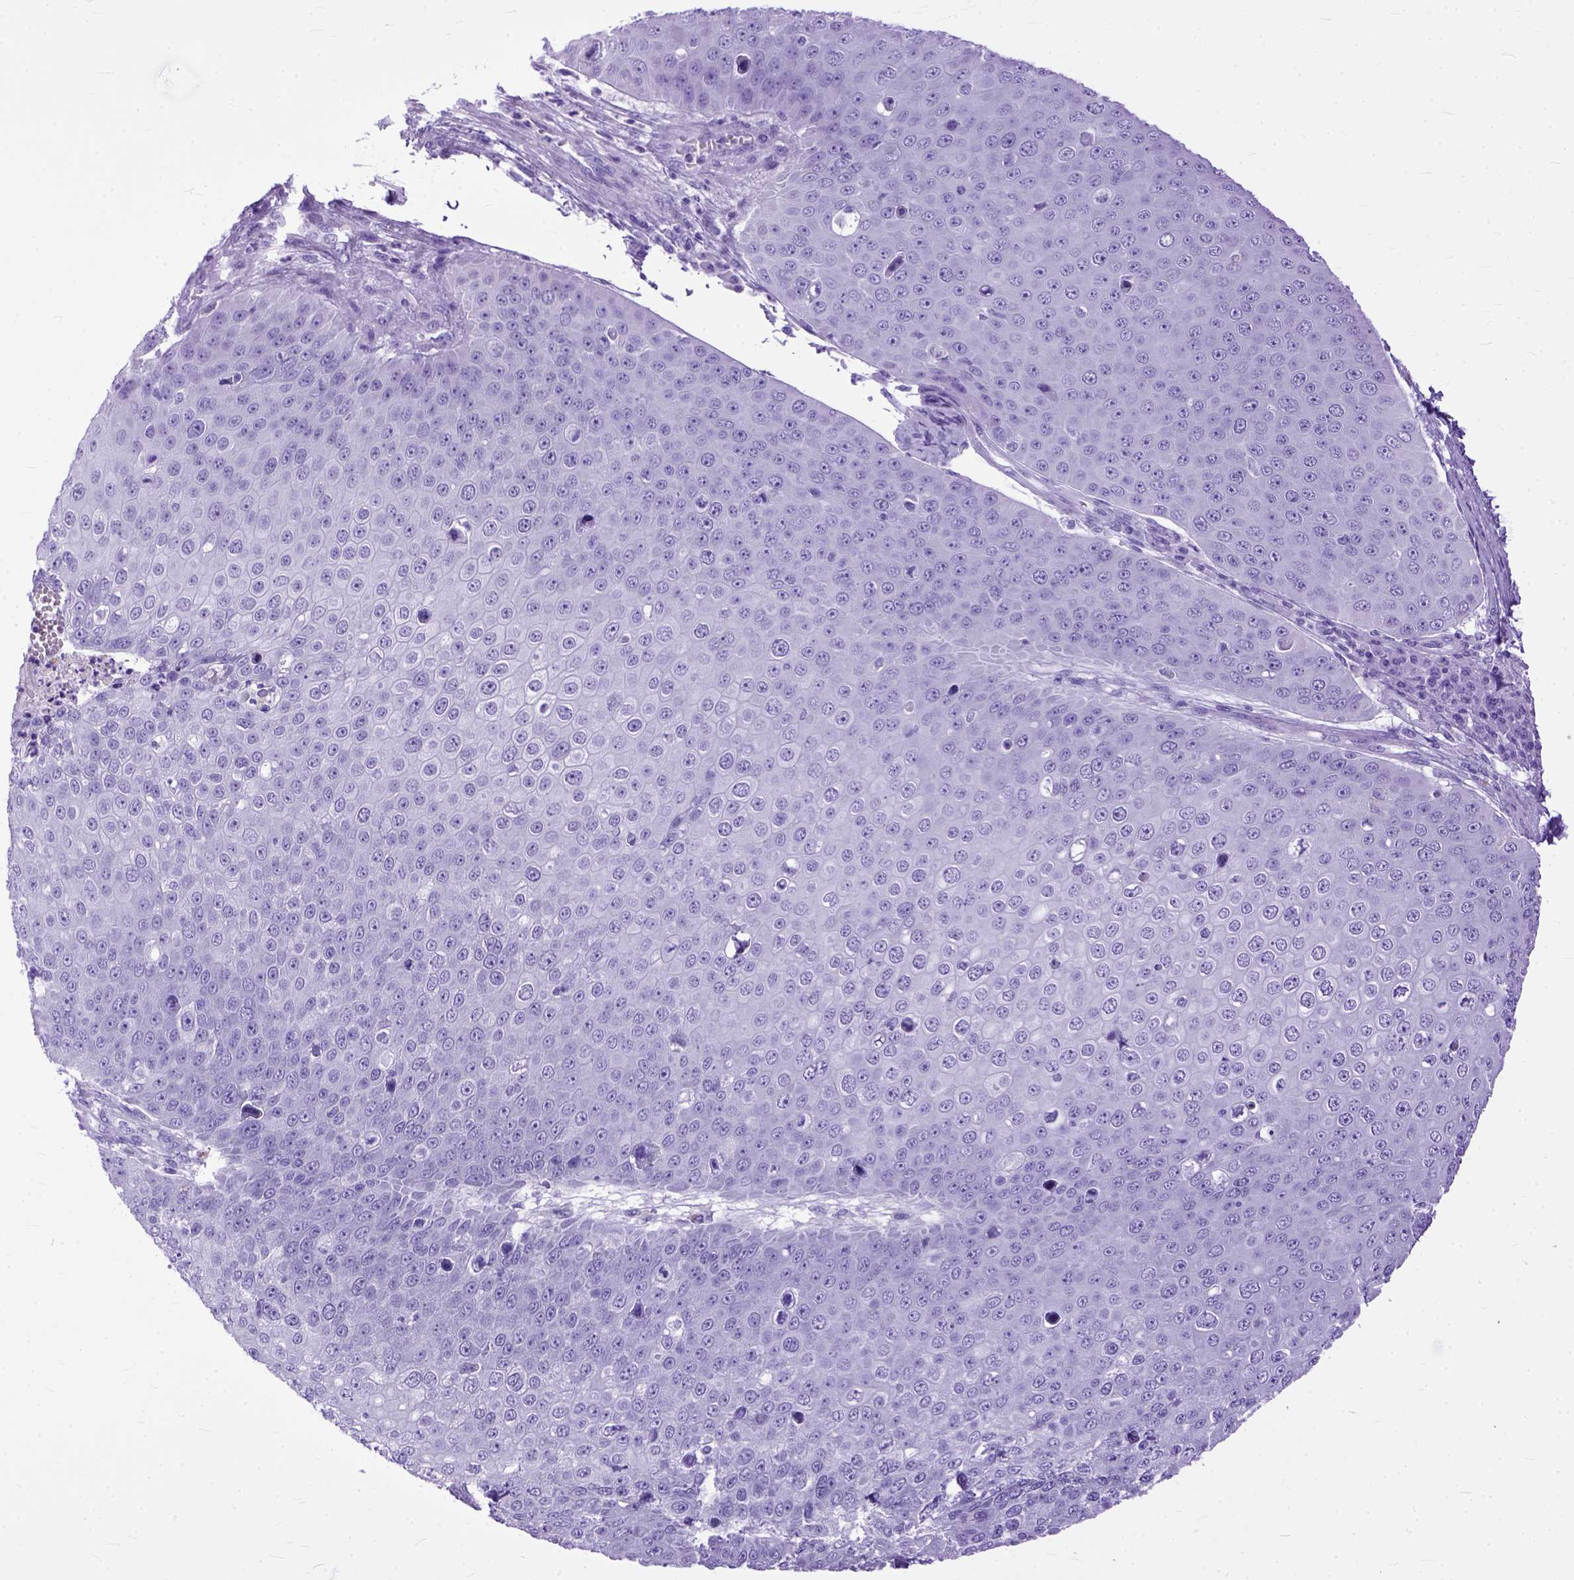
{"staining": {"intensity": "negative", "quantity": "none", "location": "none"}, "tissue": "skin cancer", "cell_type": "Tumor cells", "image_type": "cancer", "snomed": [{"axis": "morphology", "description": "Squamous cell carcinoma, NOS"}, {"axis": "topography", "description": "Skin"}], "caption": "Immunohistochemical staining of human skin cancer (squamous cell carcinoma) shows no significant staining in tumor cells.", "gene": "GNGT1", "patient": {"sex": "male", "age": 71}}